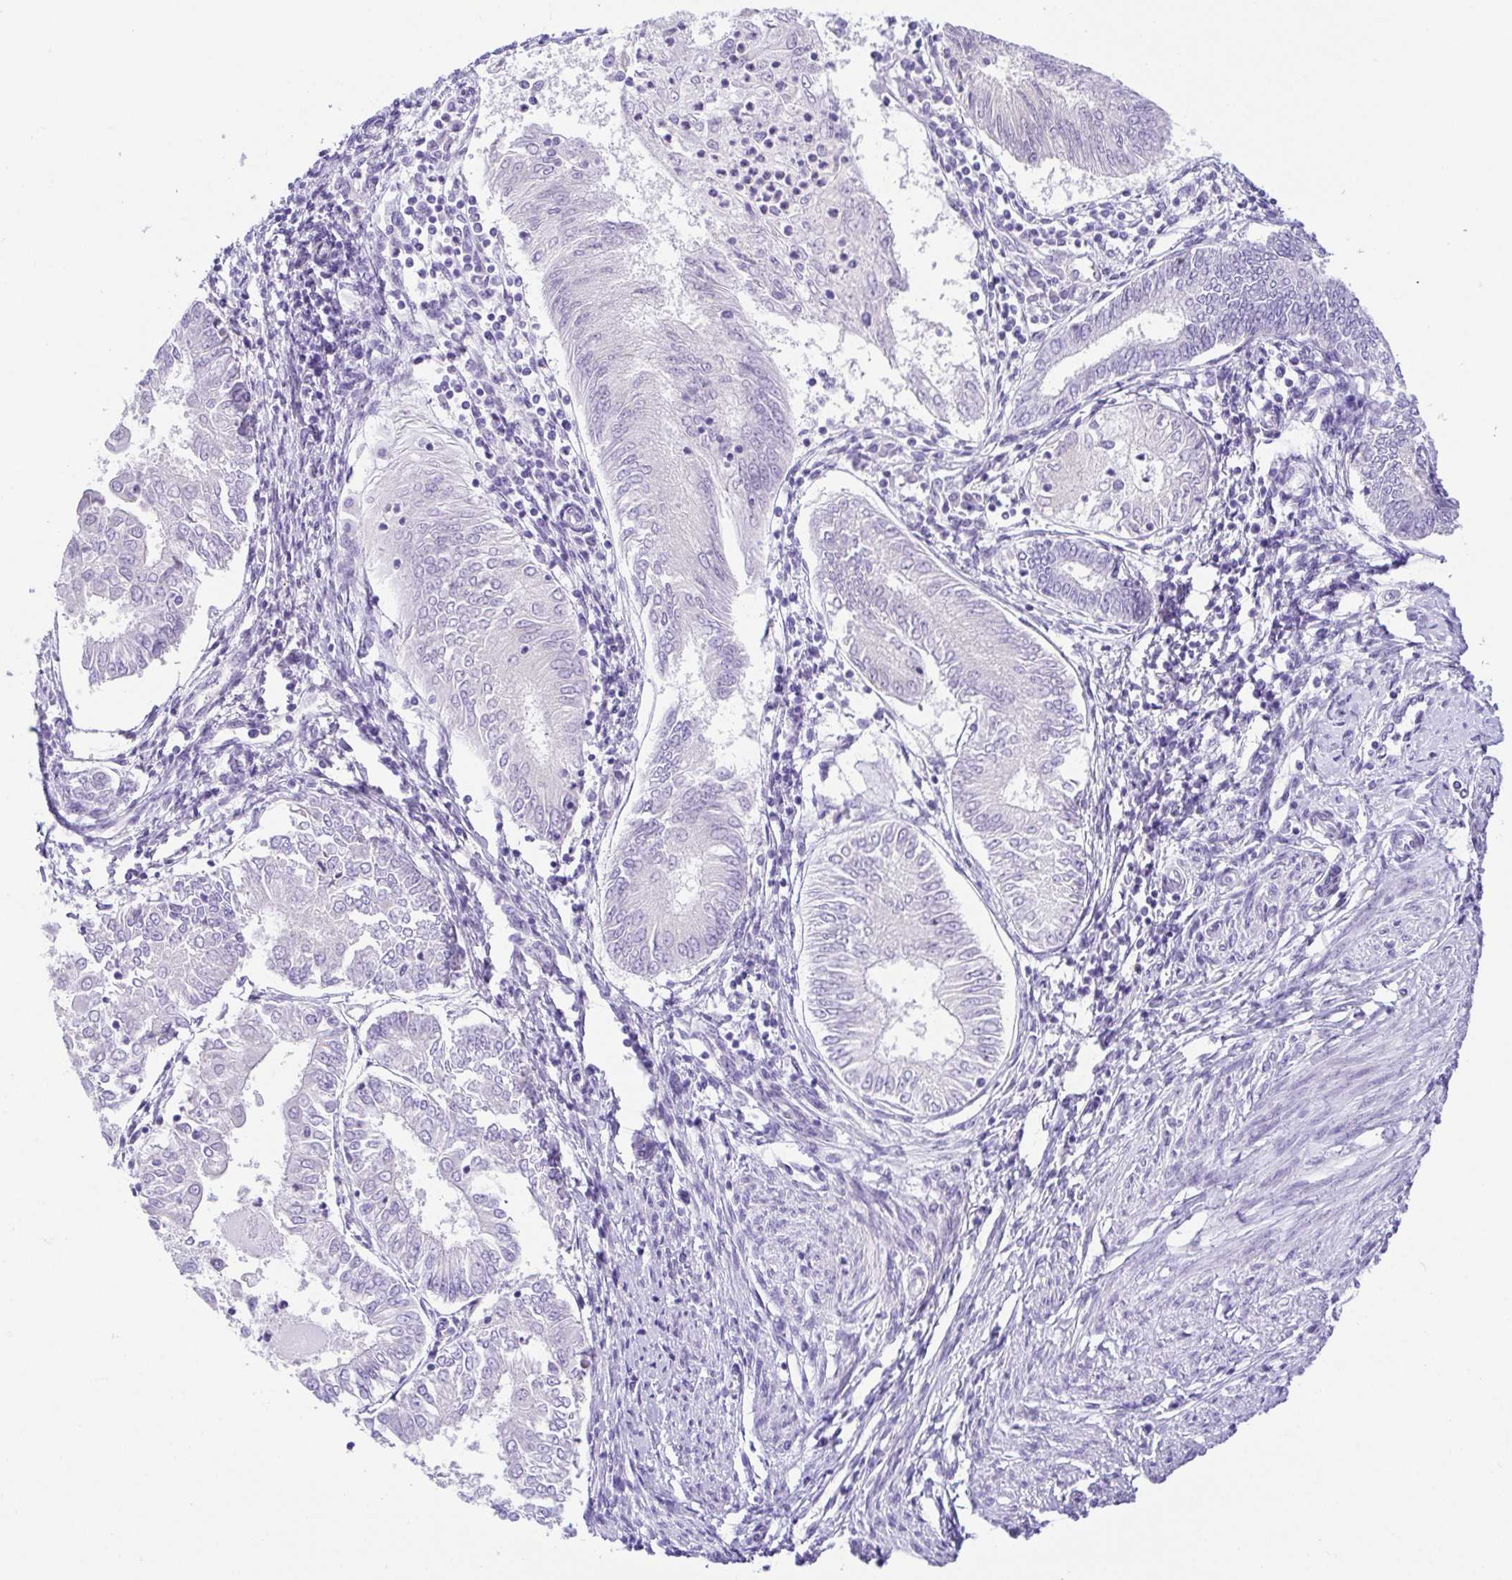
{"staining": {"intensity": "negative", "quantity": "none", "location": "none"}, "tissue": "endometrial cancer", "cell_type": "Tumor cells", "image_type": "cancer", "snomed": [{"axis": "morphology", "description": "Adenocarcinoma, NOS"}, {"axis": "topography", "description": "Endometrium"}], "caption": "DAB immunohistochemical staining of human adenocarcinoma (endometrial) displays no significant expression in tumor cells.", "gene": "KRTDAP", "patient": {"sex": "female", "age": 68}}